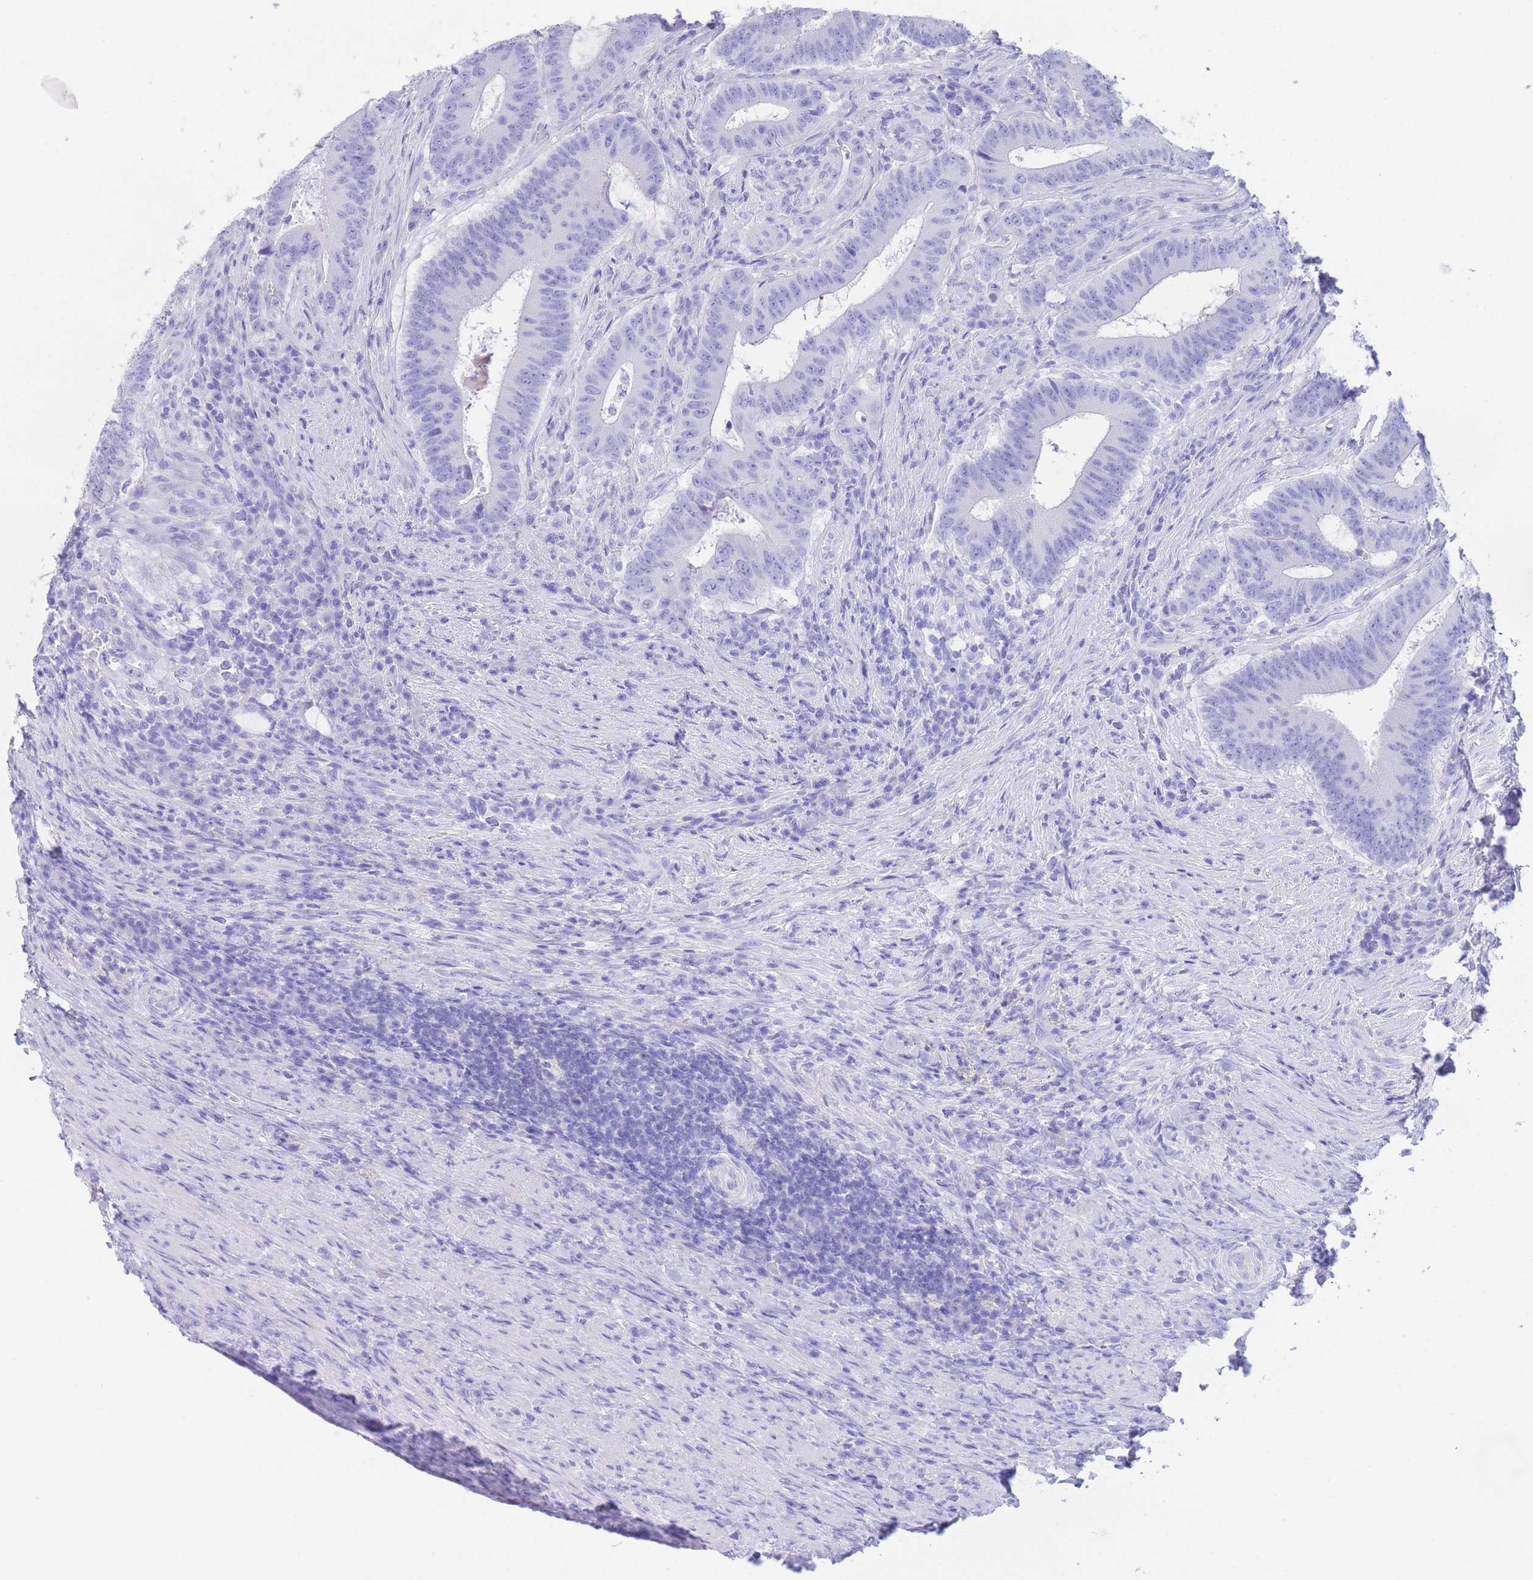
{"staining": {"intensity": "negative", "quantity": "none", "location": "none"}, "tissue": "colorectal cancer", "cell_type": "Tumor cells", "image_type": "cancer", "snomed": [{"axis": "morphology", "description": "Adenocarcinoma, NOS"}, {"axis": "topography", "description": "Colon"}], "caption": "The micrograph demonstrates no staining of tumor cells in colorectal adenocarcinoma.", "gene": "SLCO1B3", "patient": {"sex": "female", "age": 43}}